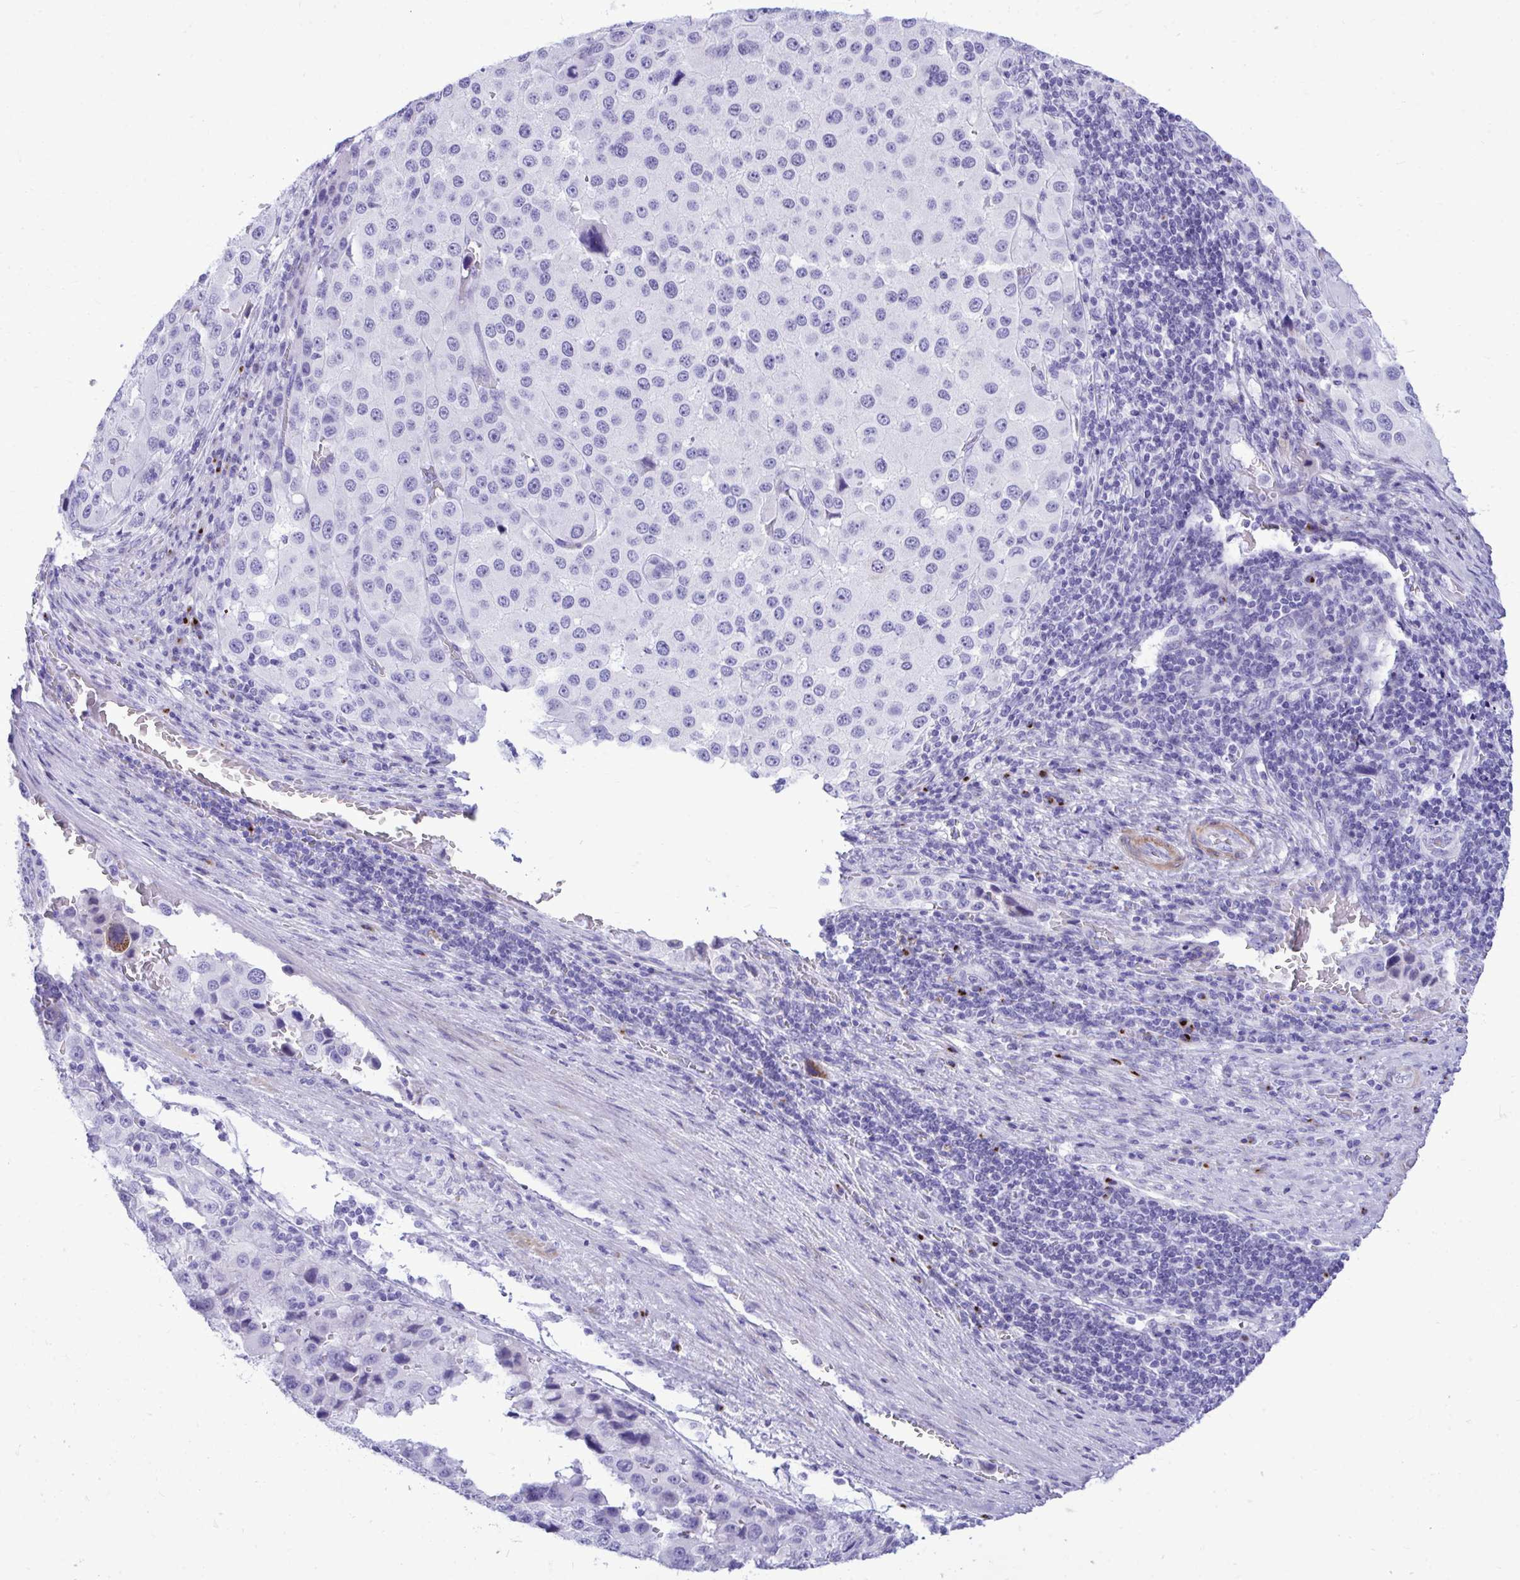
{"staining": {"intensity": "negative", "quantity": "none", "location": "none"}, "tissue": "melanoma", "cell_type": "Tumor cells", "image_type": "cancer", "snomed": [{"axis": "morphology", "description": "Malignant melanoma, Metastatic site"}, {"axis": "topography", "description": "Lymph node"}], "caption": "Immunohistochemistry of melanoma displays no positivity in tumor cells.", "gene": "ANKDD1B", "patient": {"sex": "female", "age": 65}}